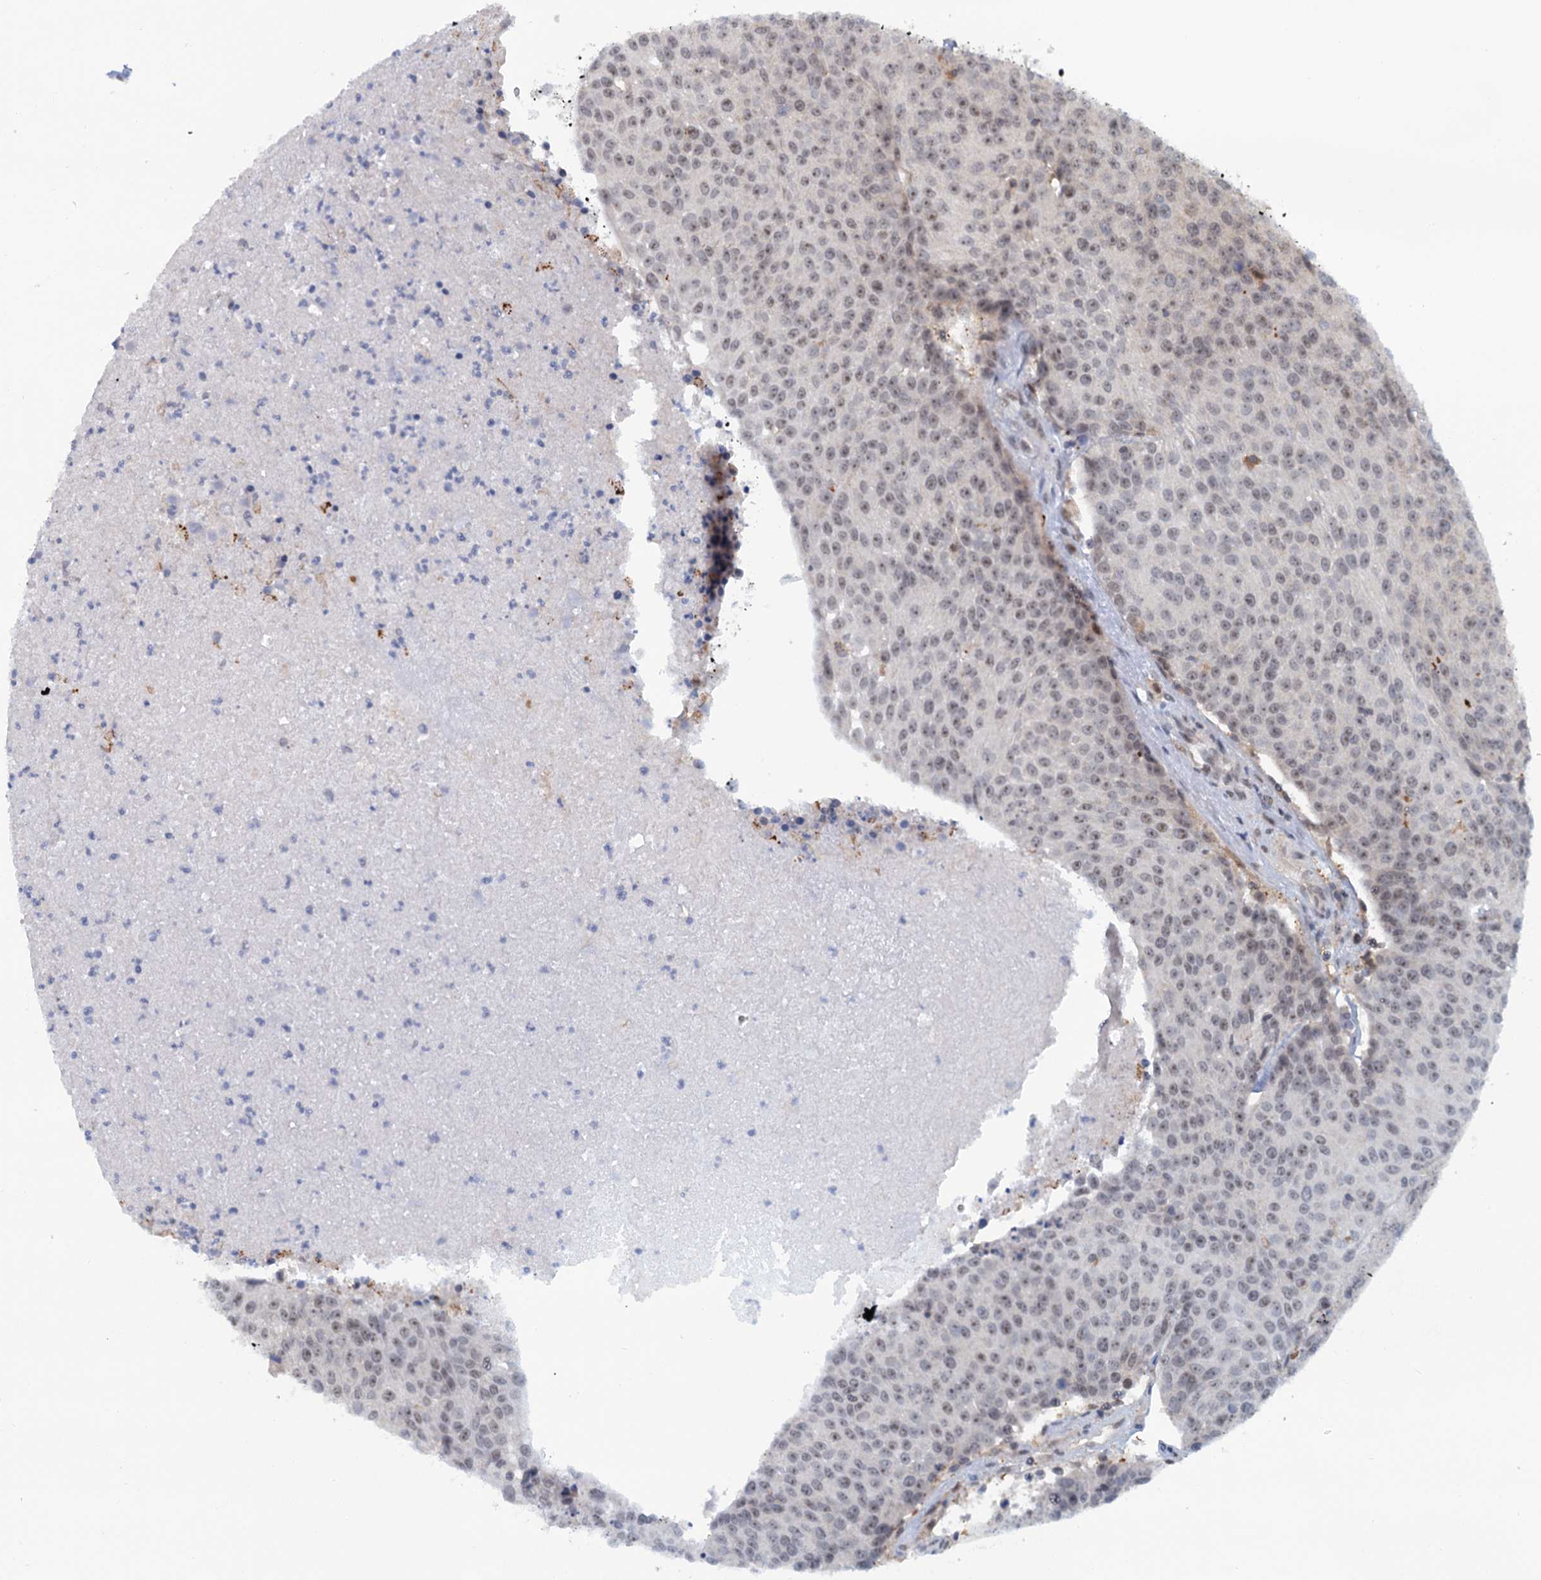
{"staining": {"intensity": "weak", "quantity": "25%-75%", "location": "nuclear"}, "tissue": "urothelial cancer", "cell_type": "Tumor cells", "image_type": "cancer", "snomed": [{"axis": "morphology", "description": "Urothelial carcinoma, High grade"}, {"axis": "topography", "description": "Urinary bladder"}], "caption": "Immunohistochemistry (DAB (3,3'-diaminobenzidine)) staining of urothelial cancer reveals weak nuclear protein staining in about 25%-75% of tumor cells.", "gene": "C1D", "patient": {"sex": "female", "age": 85}}